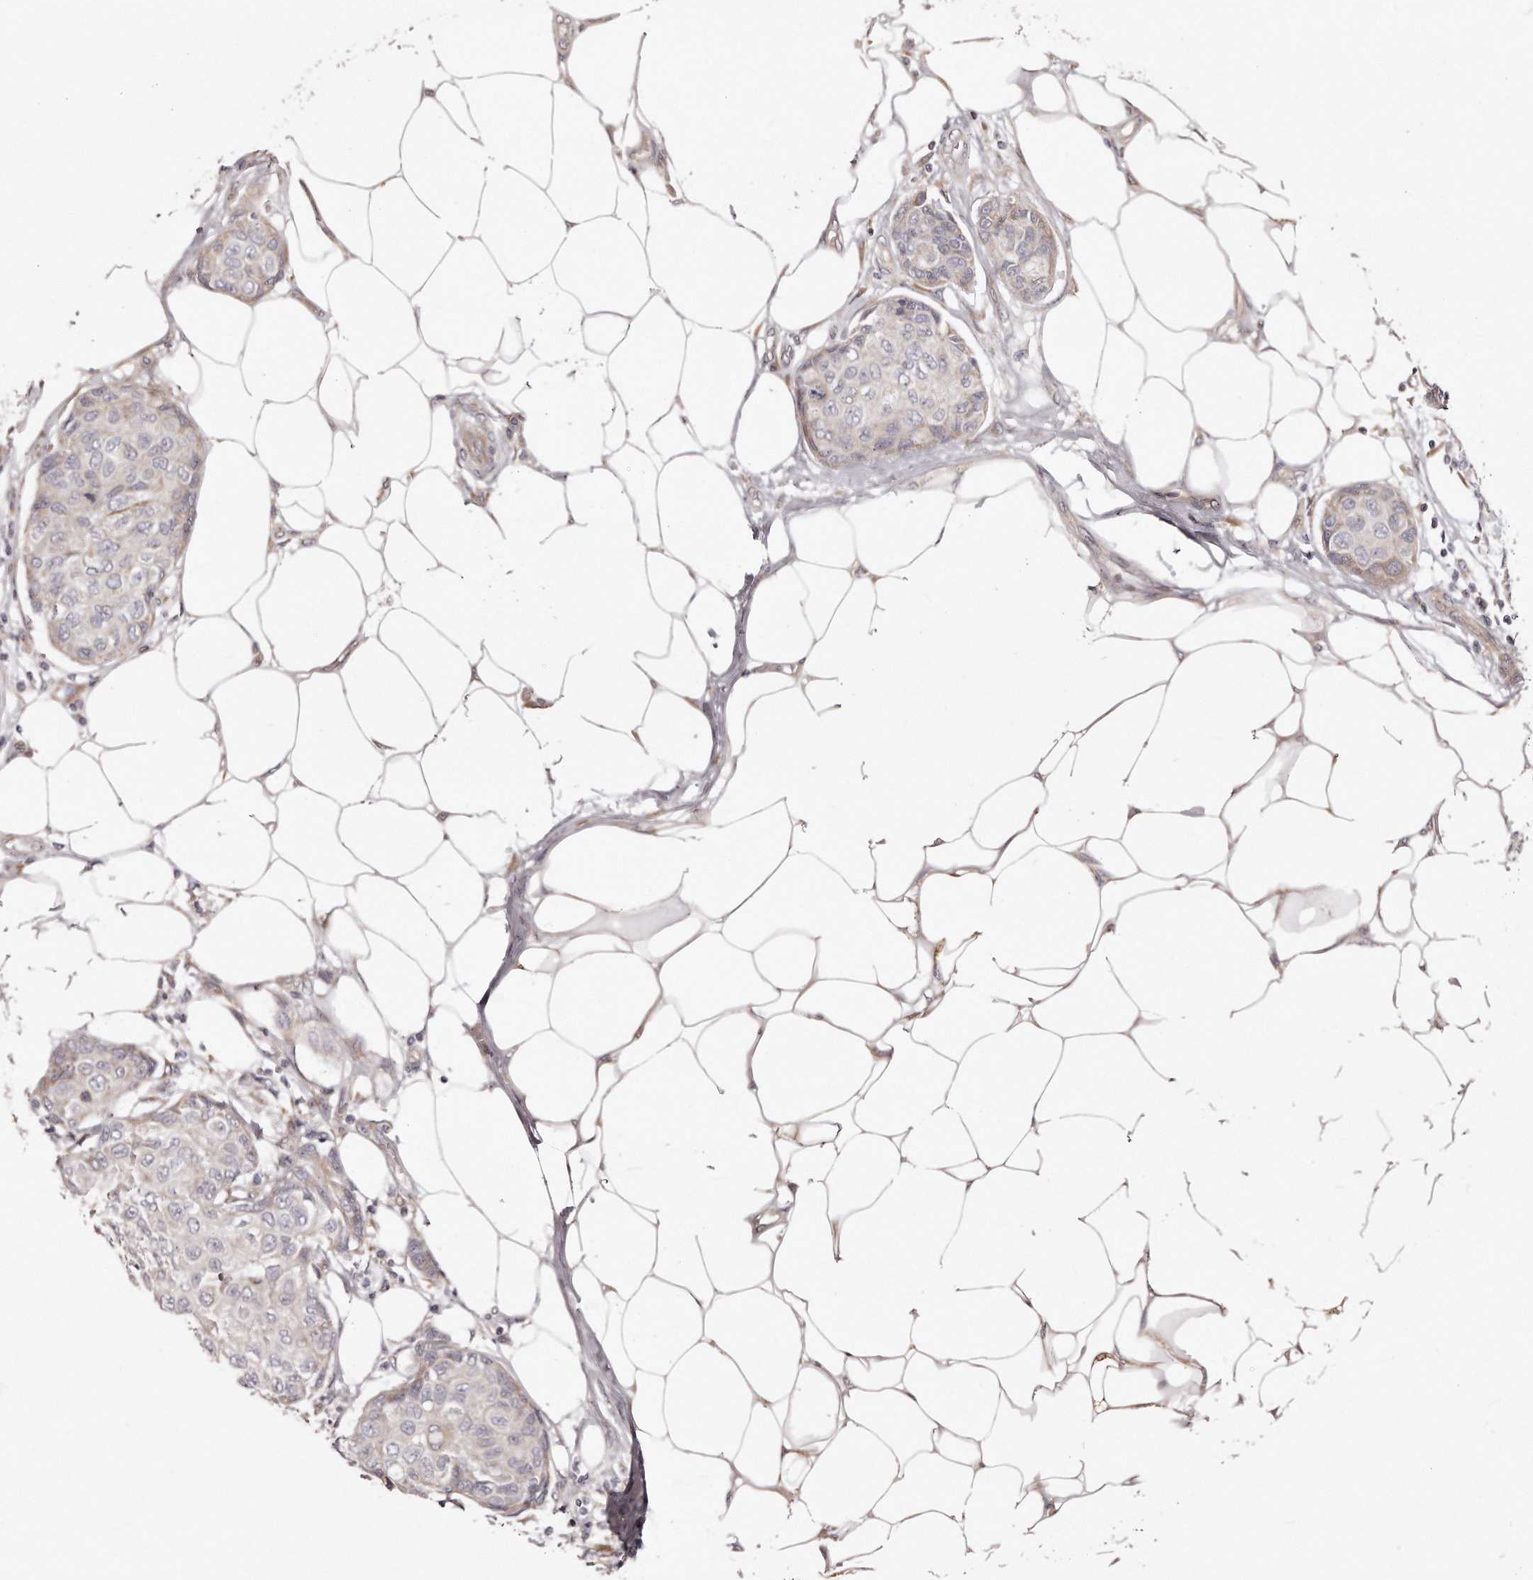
{"staining": {"intensity": "negative", "quantity": "none", "location": "none"}, "tissue": "breast cancer", "cell_type": "Tumor cells", "image_type": "cancer", "snomed": [{"axis": "morphology", "description": "Duct carcinoma"}, {"axis": "topography", "description": "Breast"}], "caption": "This is an immunohistochemistry (IHC) micrograph of human breast infiltrating ductal carcinoma. There is no staining in tumor cells.", "gene": "TRAPPC14", "patient": {"sex": "female", "age": 80}}